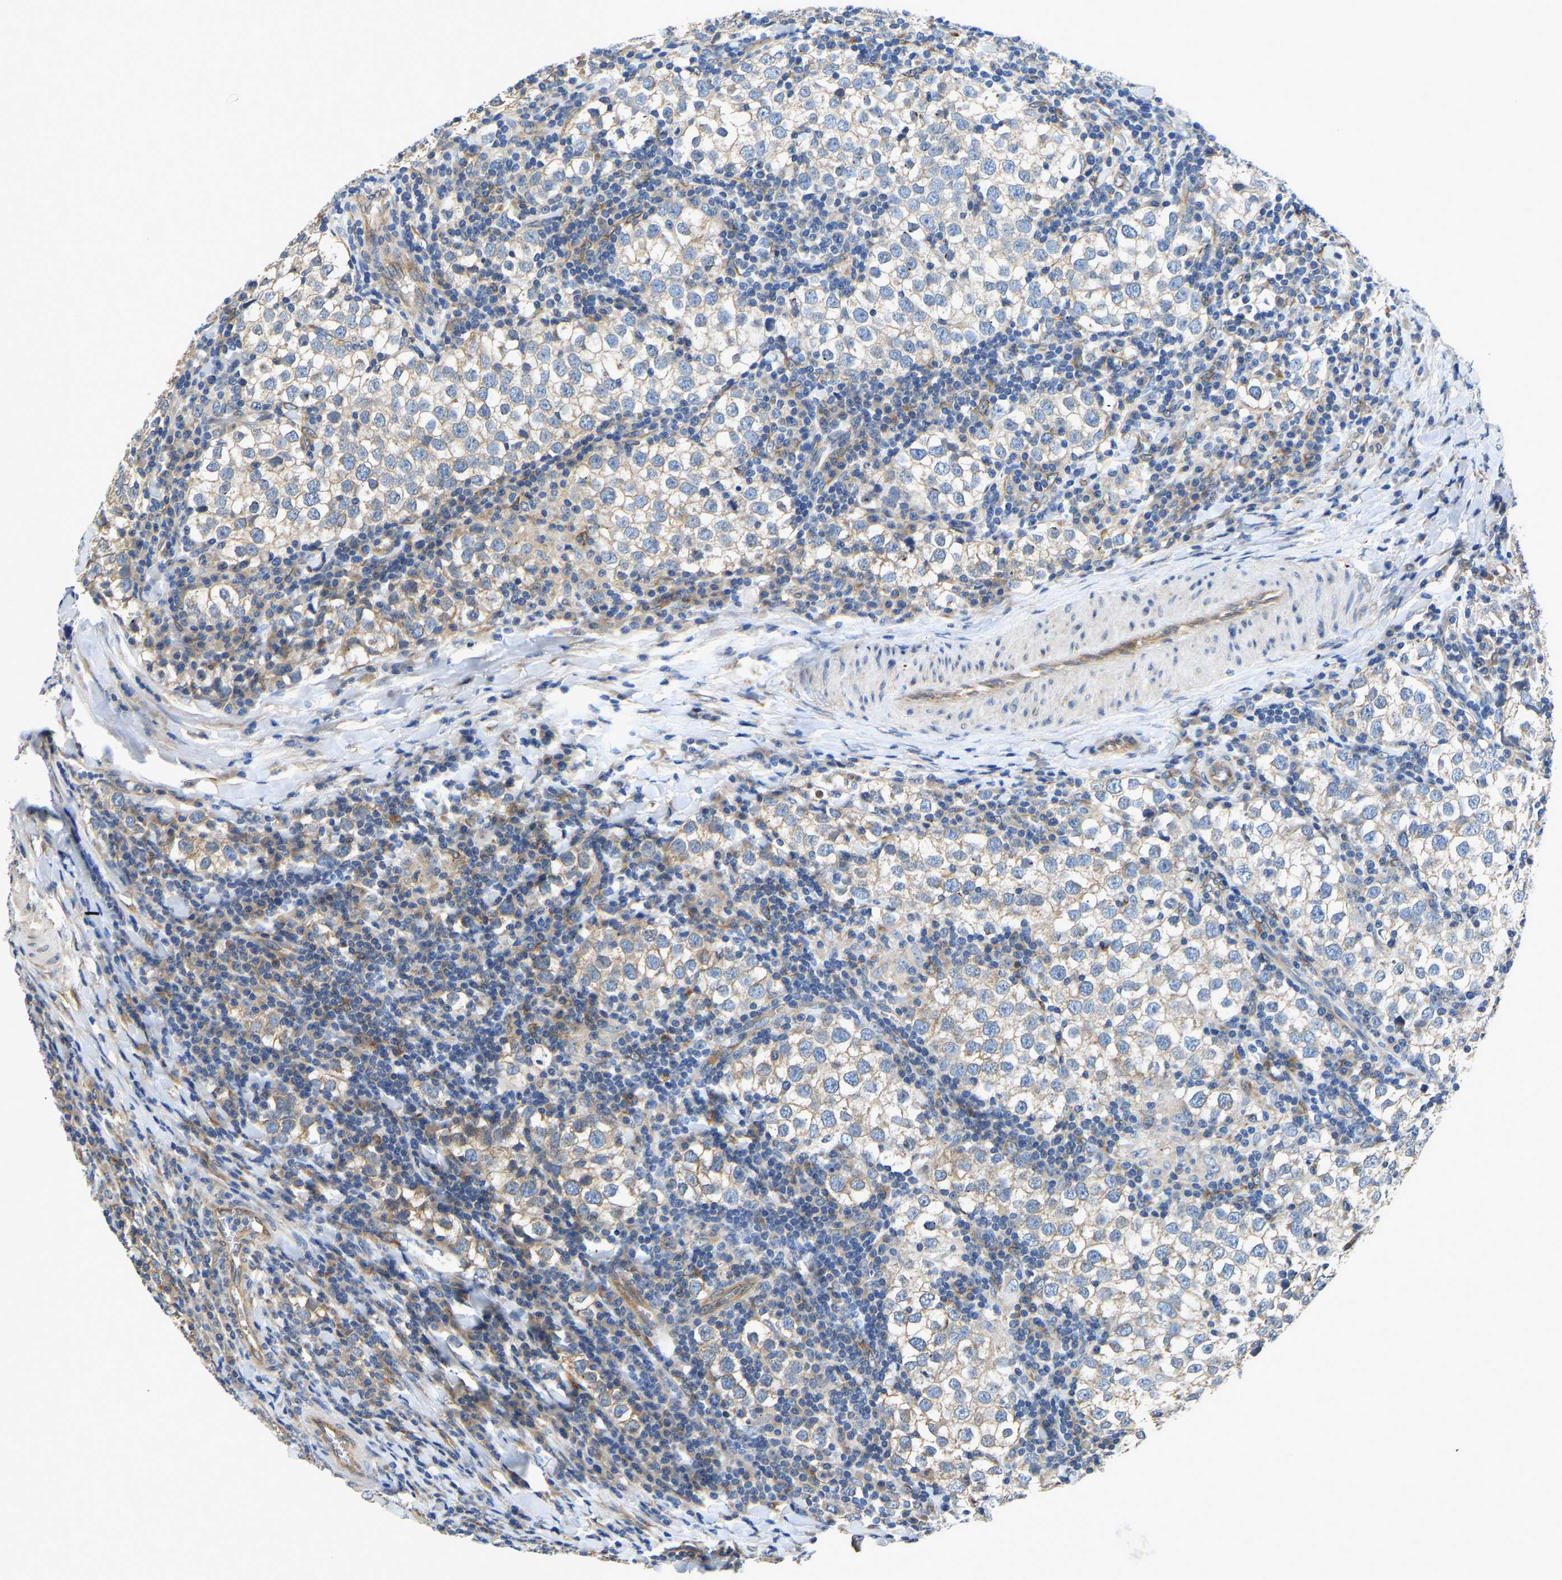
{"staining": {"intensity": "weak", "quantity": "<25%", "location": "cytoplasmic/membranous"}, "tissue": "testis cancer", "cell_type": "Tumor cells", "image_type": "cancer", "snomed": [{"axis": "morphology", "description": "Seminoma, NOS"}, {"axis": "morphology", "description": "Carcinoma, Embryonal, NOS"}, {"axis": "topography", "description": "Testis"}], "caption": "The image shows no significant staining in tumor cells of seminoma (testis).", "gene": "ARL6IP5", "patient": {"sex": "male", "age": 36}}